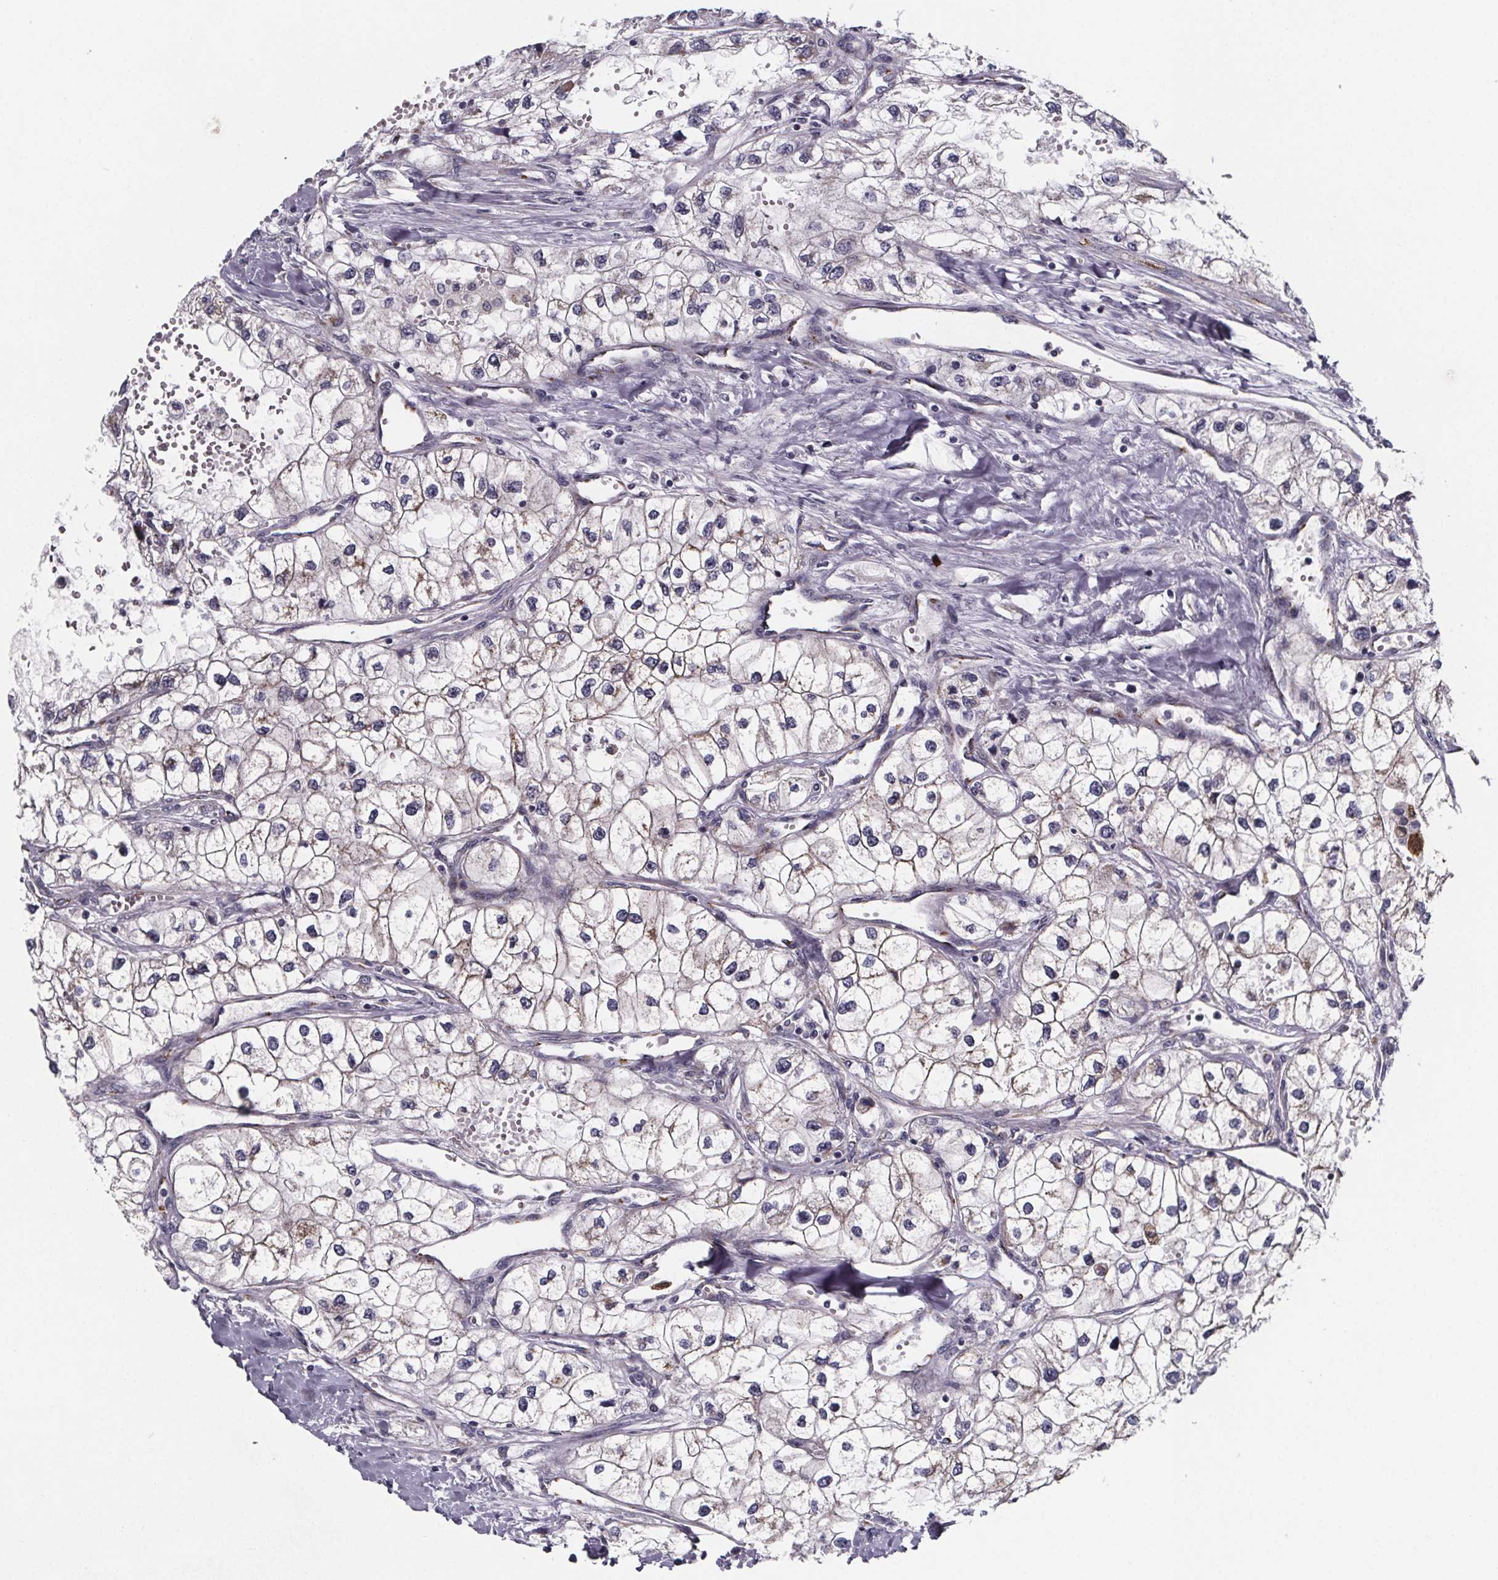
{"staining": {"intensity": "moderate", "quantity": "<25%", "location": "cytoplasmic/membranous"}, "tissue": "renal cancer", "cell_type": "Tumor cells", "image_type": "cancer", "snomed": [{"axis": "morphology", "description": "Adenocarcinoma, NOS"}, {"axis": "topography", "description": "Kidney"}], "caption": "This image demonstrates IHC staining of renal cancer, with low moderate cytoplasmic/membranous positivity in about <25% of tumor cells.", "gene": "NDST1", "patient": {"sex": "male", "age": 59}}